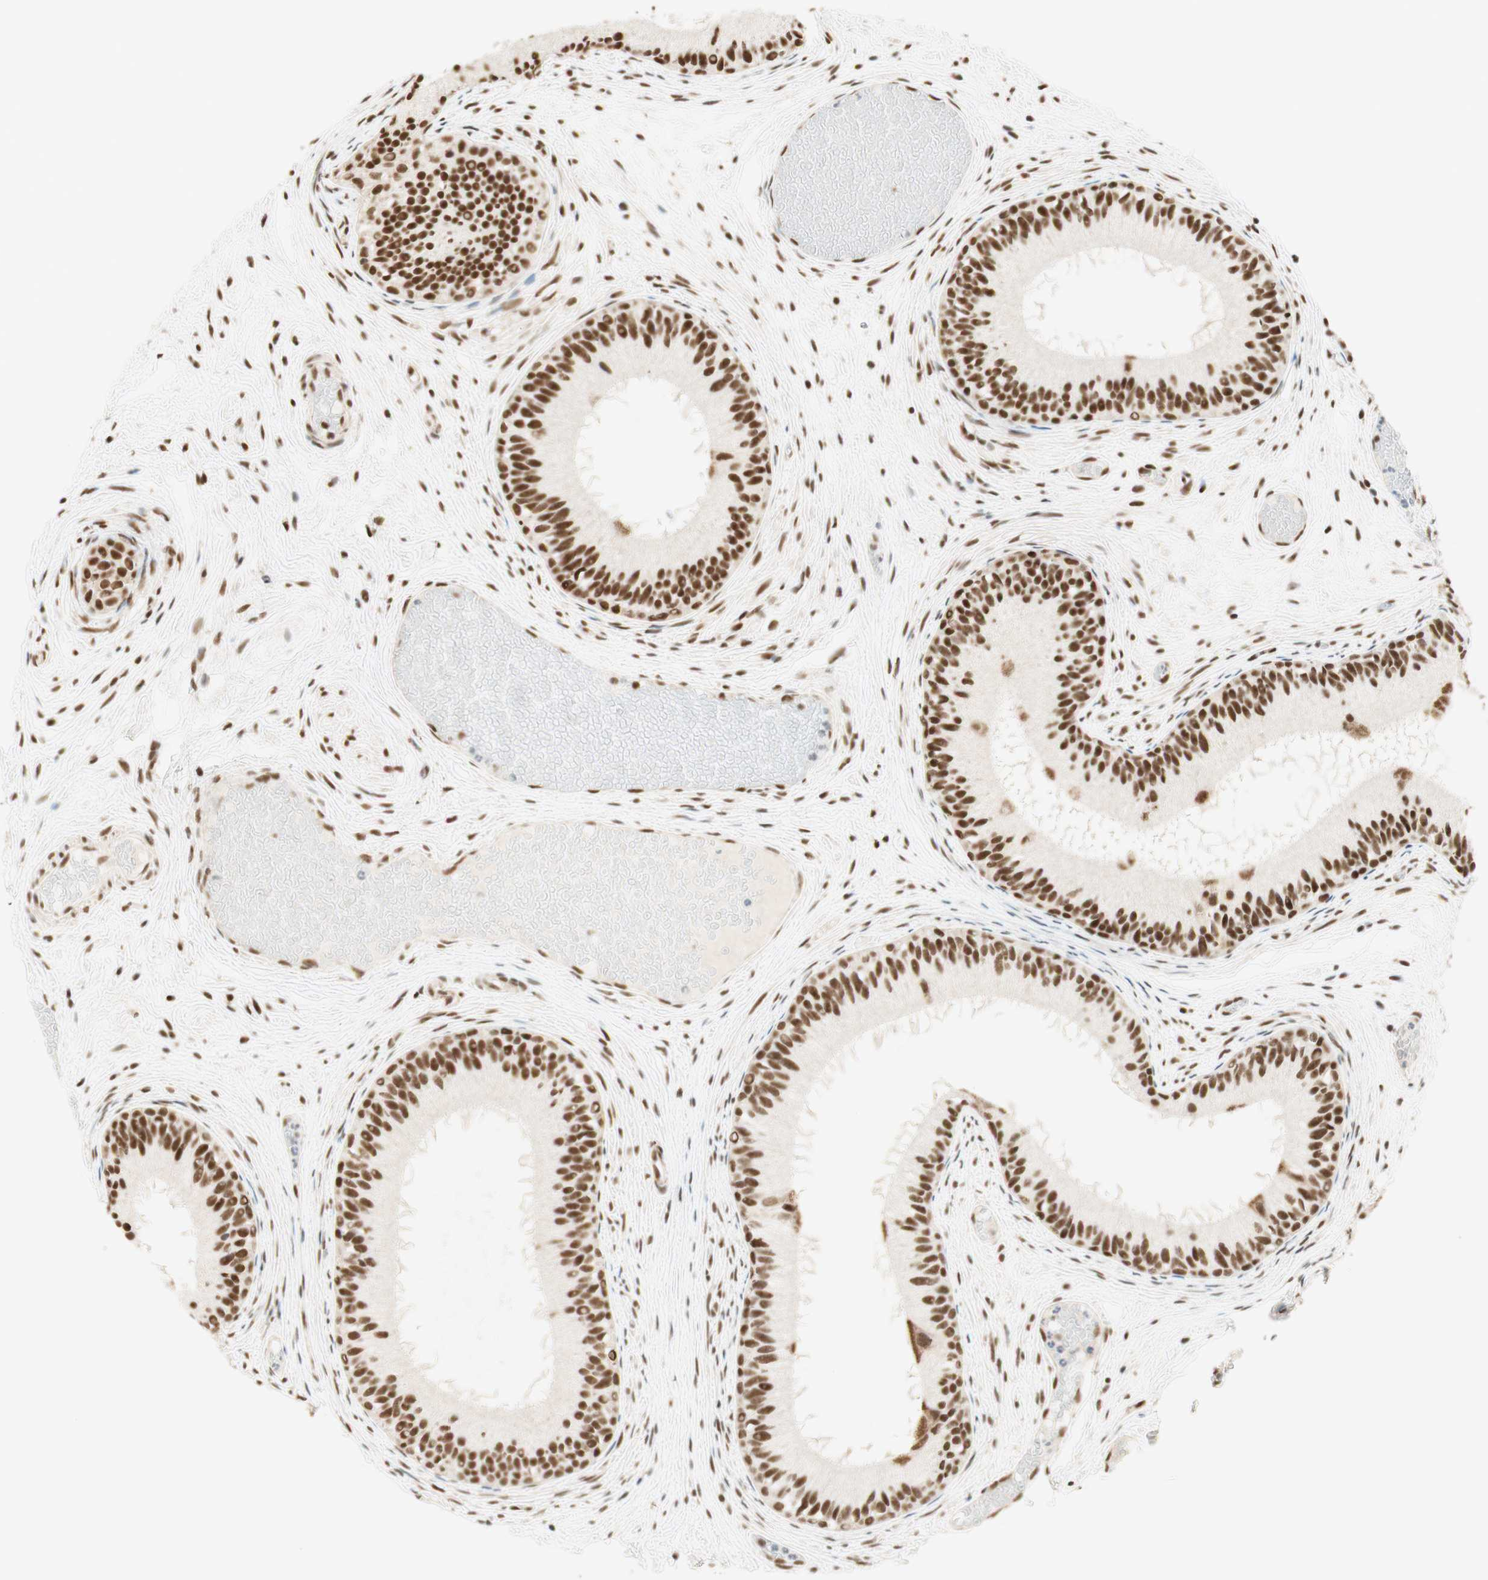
{"staining": {"intensity": "strong", "quantity": ">75%", "location": "nuclear"}, "tissue": "epididymis", "cell_type": "Glandular cells", "image_type": "normal", "snomed": [{"axis": "morphology", "description": "Normal tissue, NOS"}, {"axis": "morphology", "description": "Atrophy, NOS"}, {"axis": "topography", "description": "Testis"}, {"axis": "topography", "description": "Epididymis"}], "caption": "Immunohistochemistry of benign human epididymis demonstrates high levels of strong nuclear staining in approximately >75% of glandular cells. The staining was performed using DAB (3,3'-diaminobenzidine), with brown indicating positive protein expression. Nuclei are stained blue with hematoxylin.", "gene": "ZNF782", "patient": {"sex": "male", "age": 18}}